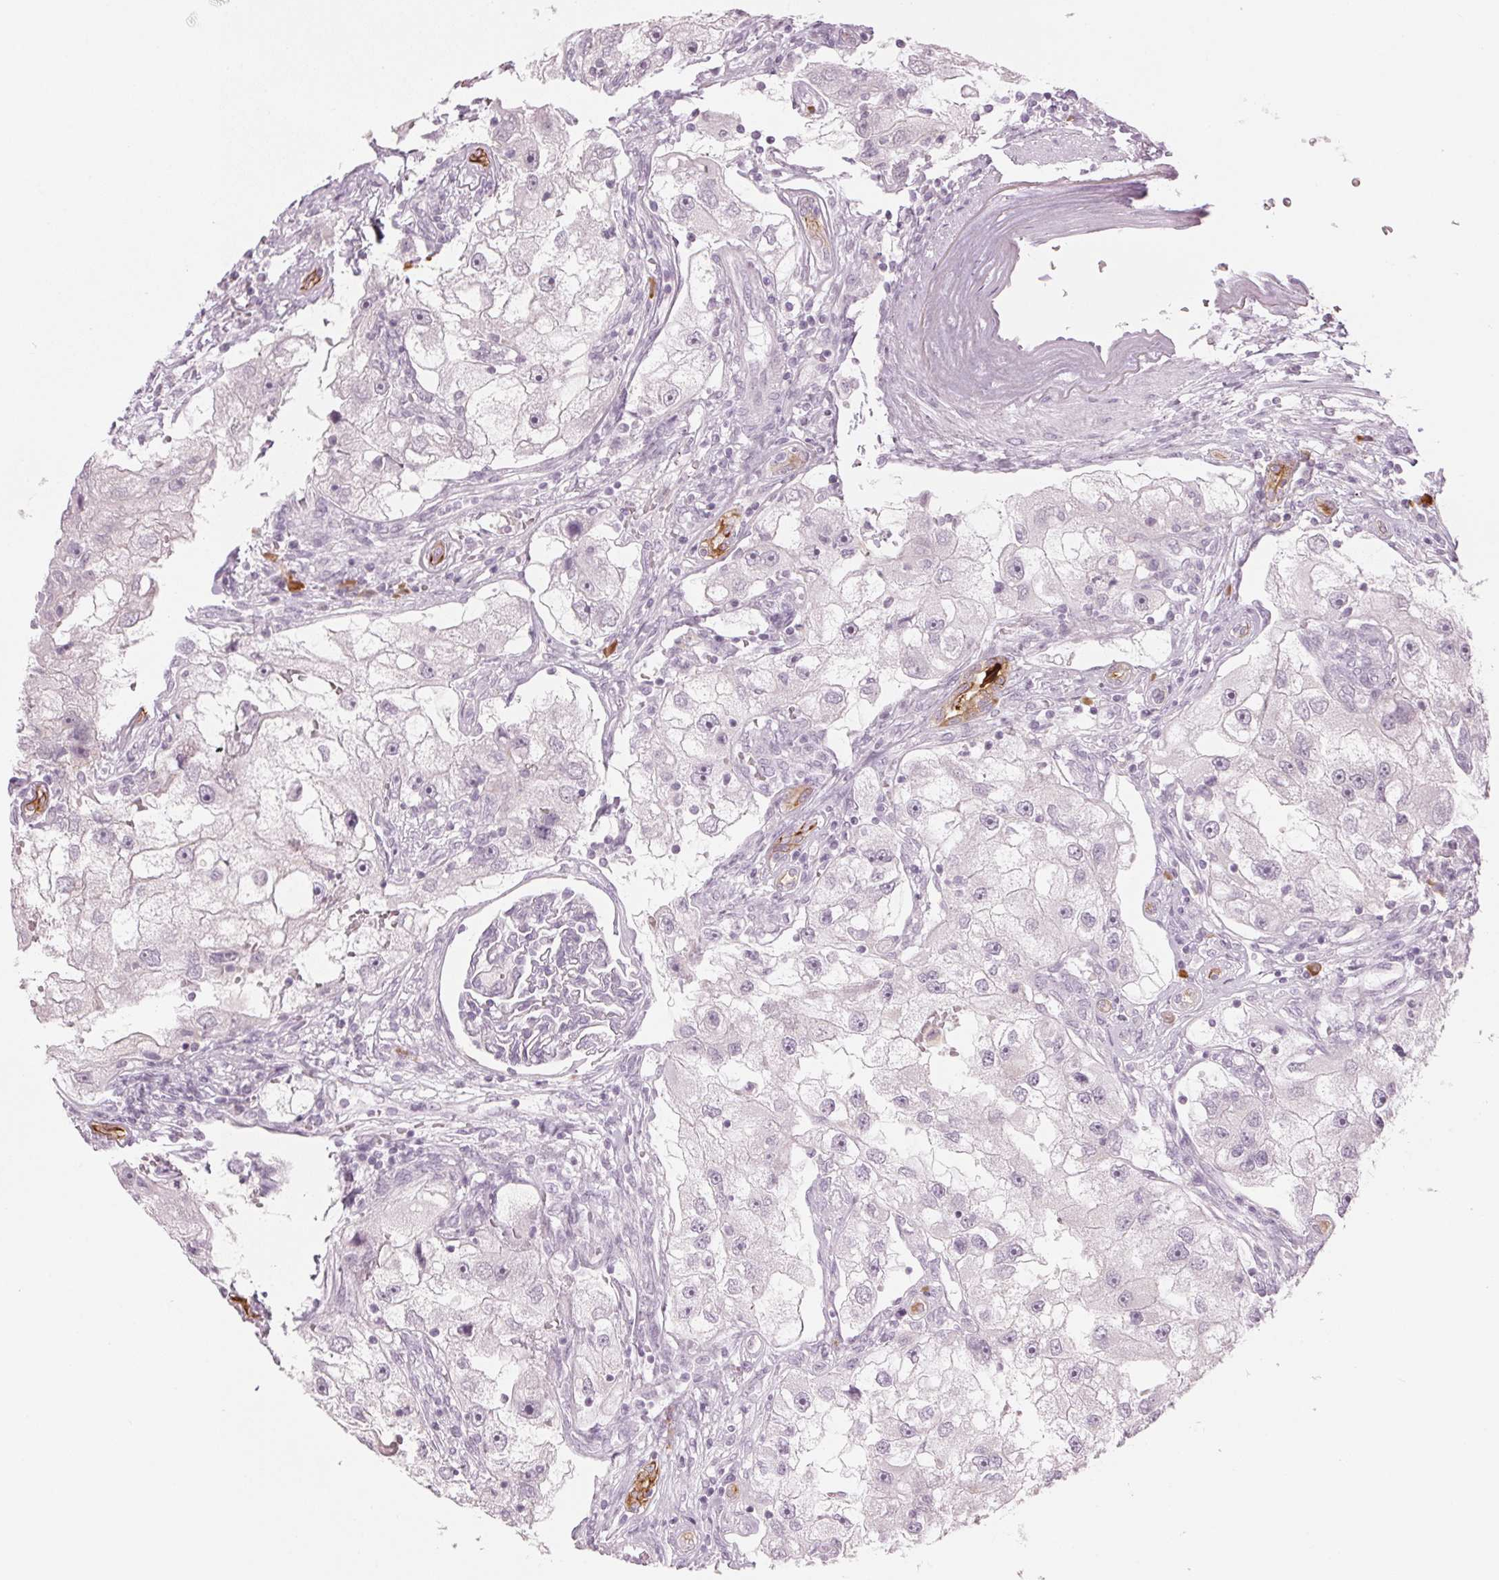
{"staining": {"intensity": "negative", "quantity": "none", "location": "none"}, "tissue": "renal cancer", "cell_type": "Tumor cells", "image_type": "cancer", "snomed": [{"axis": "morphology", "description": "Adenocarcinoma, NOS"}, {"axis": "topography", "description": "Kidney"}], "caption": "Immunohistochemistry (IHC) of human renal cancer exhibits no staining in tumor cells. (IHC, brightfield microscopy, high magnification).", "gene": "SCTR", "patient": {"sex": "male", "age": 63}}